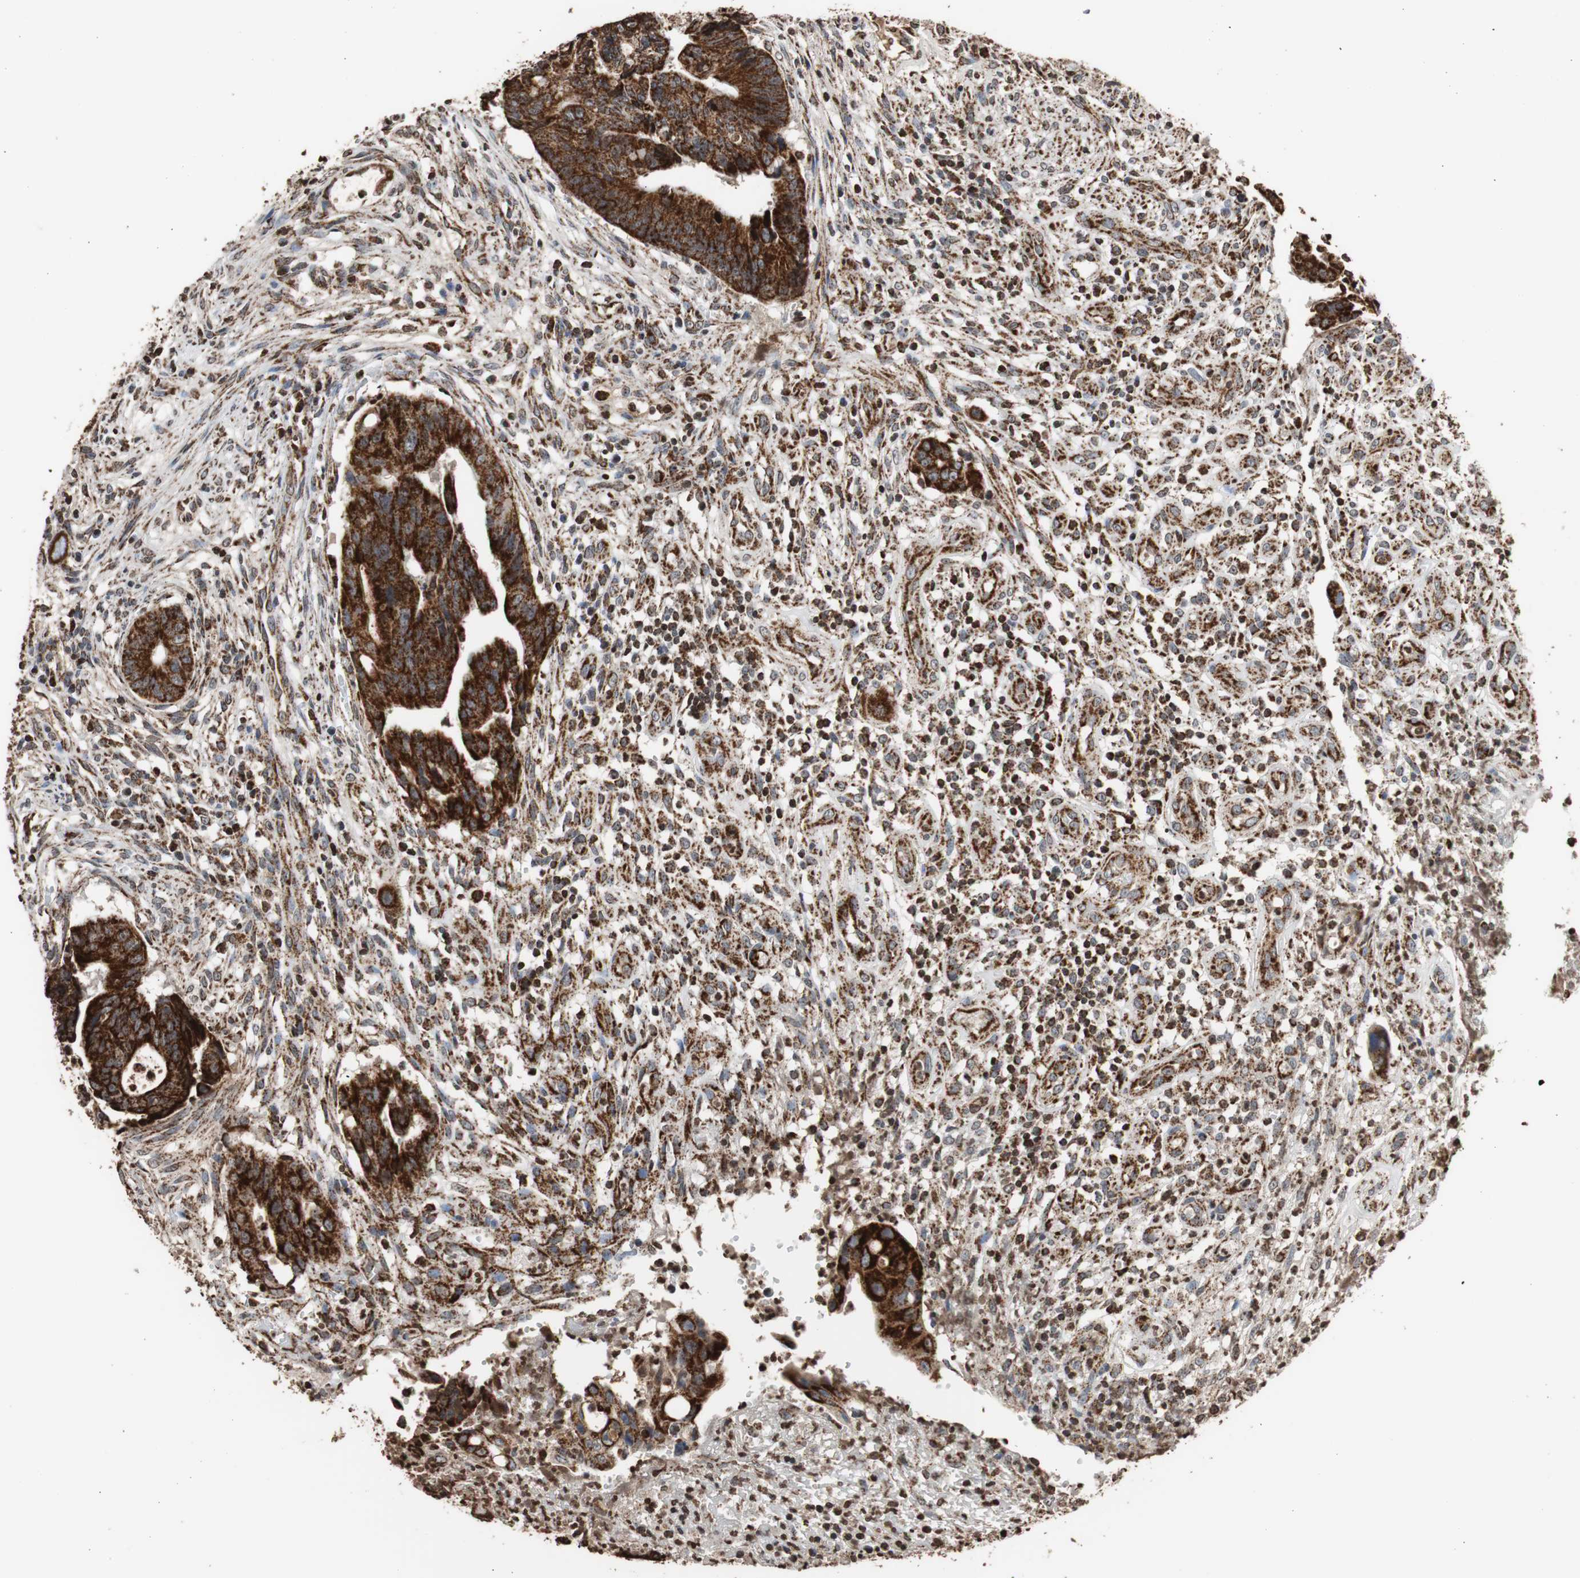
{"staining": {"intensity": "strong", "quantity": ">75%", "location": "cytoplasmic/membranous"}, "tissue": "colorectal cancer", "cell_type": "Tumor cells", "image_type": "cancer", "snomed": [{"axis": "morphology", "description": "Adenocarcinoma, NOS"}, {"axis": "topography", "description": "Colon"}], "caption": "Adenocarcinoma (colorectal) stained with DAB (3,3'-diaminobenzidine) immunohistochemistry reveals high levels of strong cytoplasmic/membranous positivity in approximately >75% of tumor cells. Immunohistochemistry stains the protein of interest in brown and the nuclei are stained blue.", "gene": "HSPA9", "patient": {"sex": "female", "age": 57}}